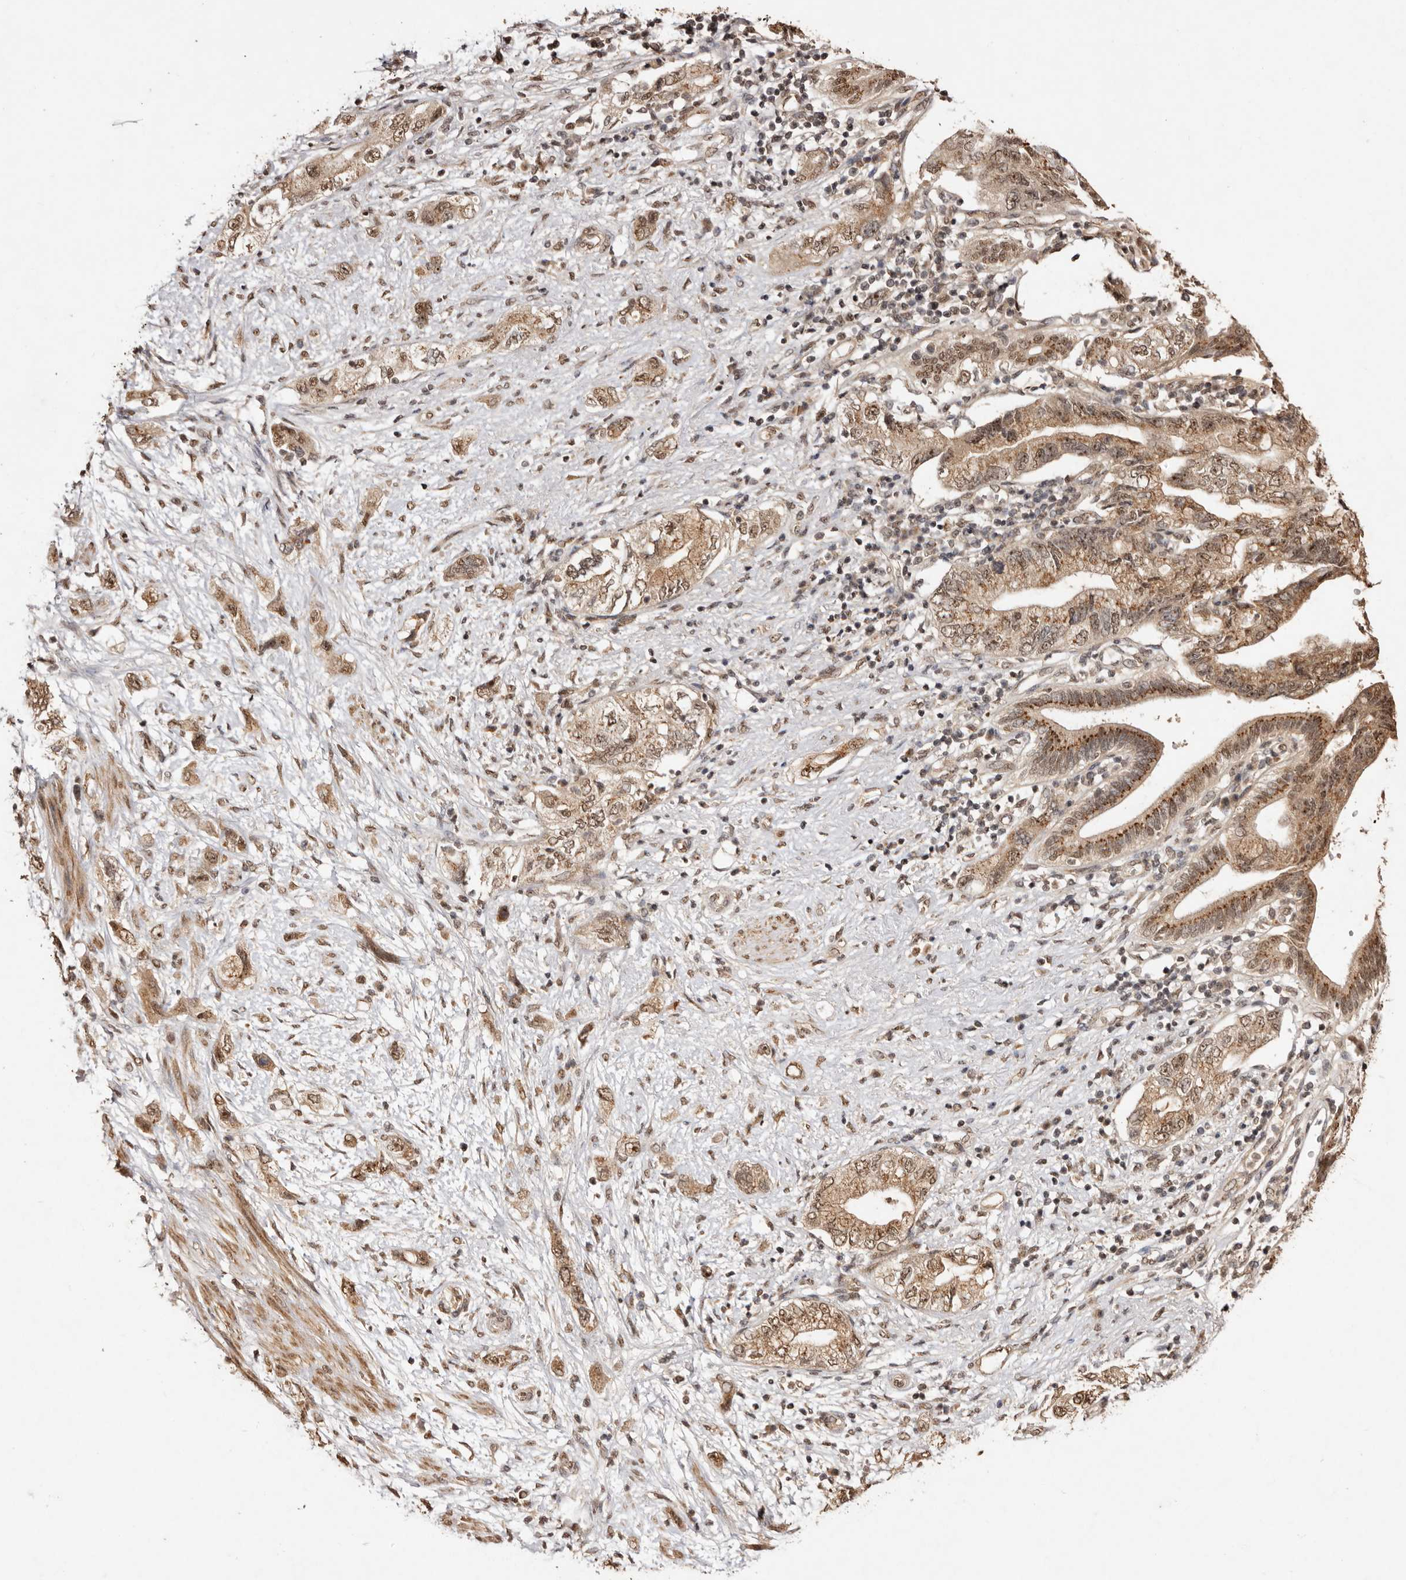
{"staining": {"intensity": "moderate", "quantity": ">75%", "location": "cytoplasmic/membranous,nuclear"}, "tissue": "pancreatic cancer", "cell_type": "Tumor cells", "image_type": "cancer", "snomed": [{"axis": "morphology", "description": "Adenocarcinoma, NOS"}, {"axis": "topography", "description": "Pancreas"}], "caption": "A photomicrograph of human pancreatic cancer (adenocarcinoma) stained for a protein reveals moderate cytoplasmic/membranous and nuclear brown staining in tumor cells. (IHC, brightfield microscopy, high magnification).", "gene": "NOTCH1", "patient": {"sex": "female", "age": 73}}